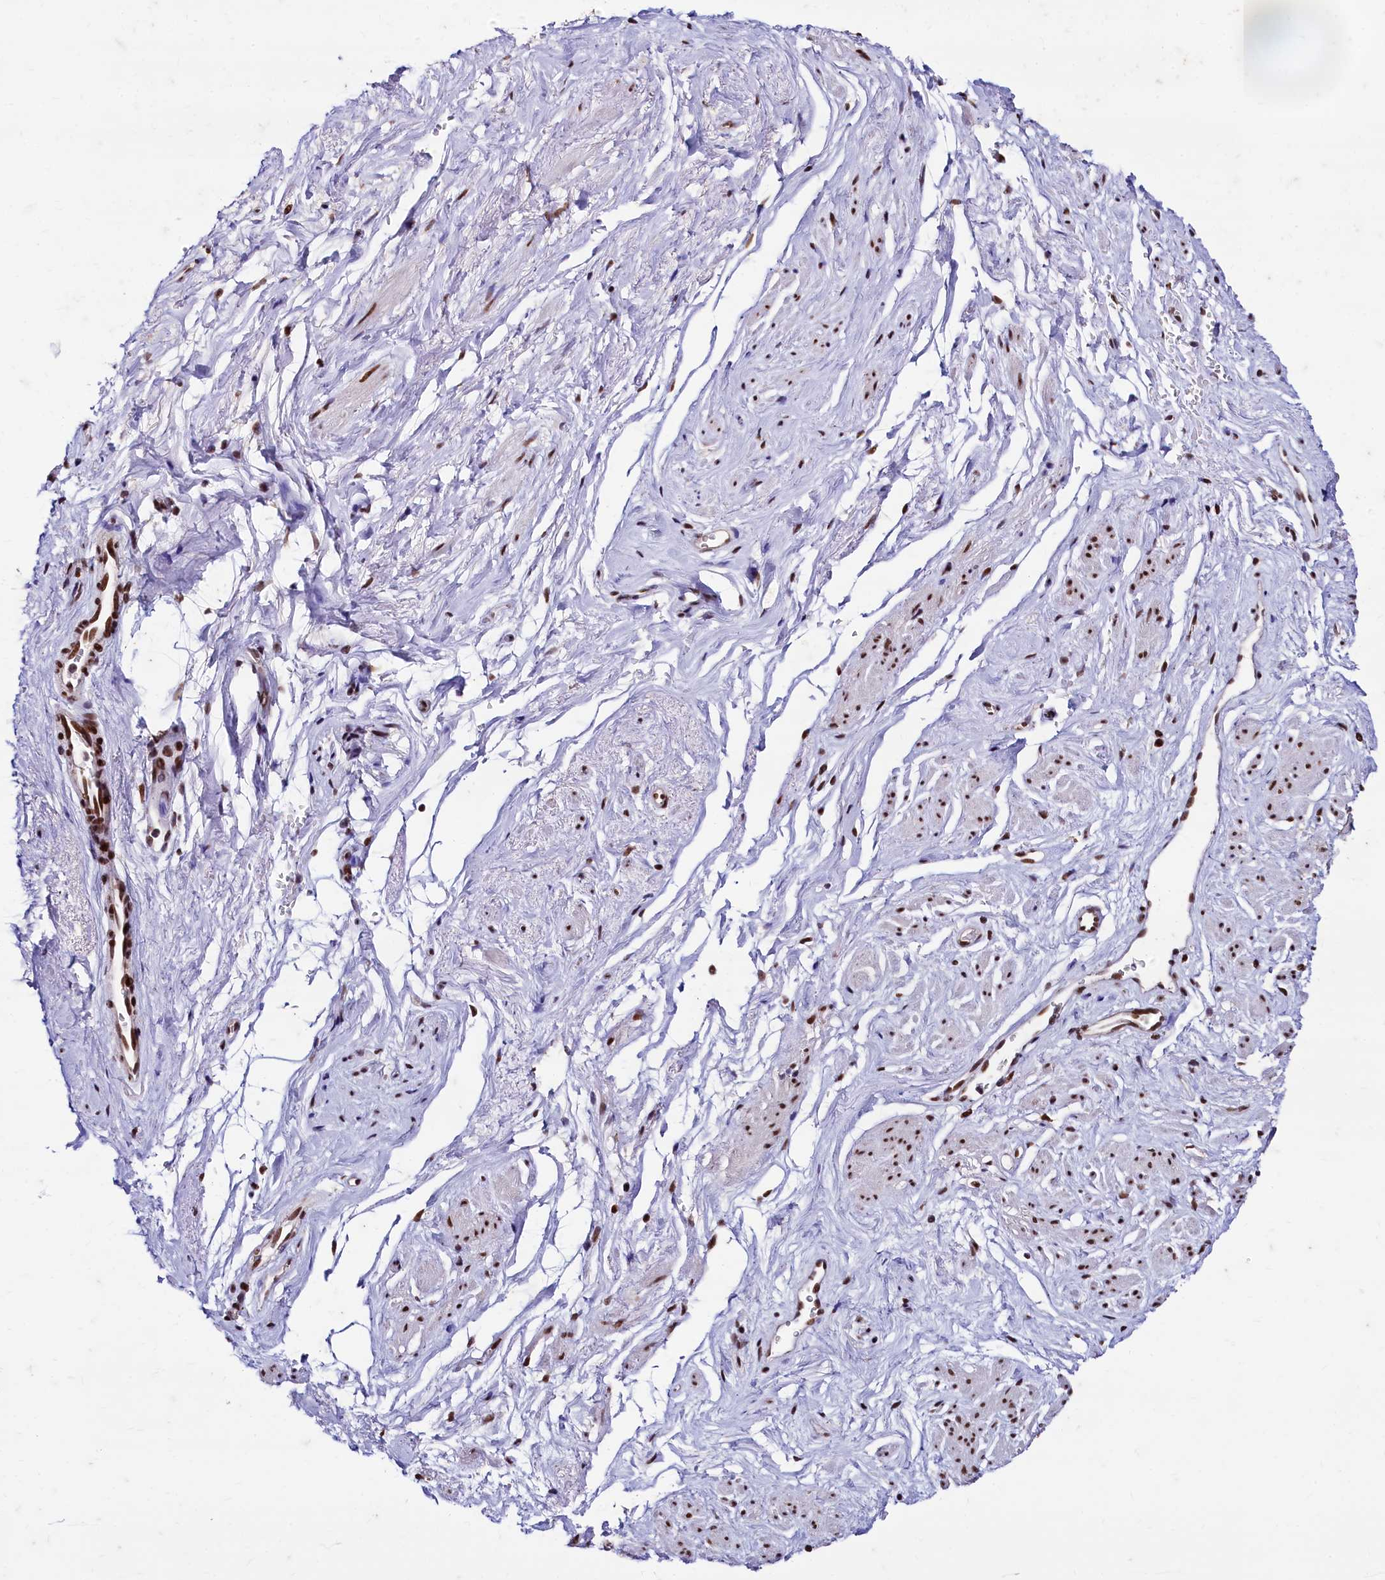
{"staining": {"intensity": "moderate", "quantity": ">75%", "location": "nuclear"}, "tissue": "smooth muscle", "cell_type": "Smooth muscle cells", "image_type": "normal", "snomed": [{"axis": "morphology", "description": "Normal tissue, NOS"}, {"axis": "topography", "description": "Smooth muscle"}, {"axis": "topography", "description": "Peripheral nerve tissue"}], "caption": "An image of smooth muscle stained for a protein displays moderate nuclear brown staining in smooth muscle cells. (brown staining indicates protein expression, while blue staining denotes nuclei).", "gene": "CPSF7", "patient": {"sex": "male", "age": 69}}